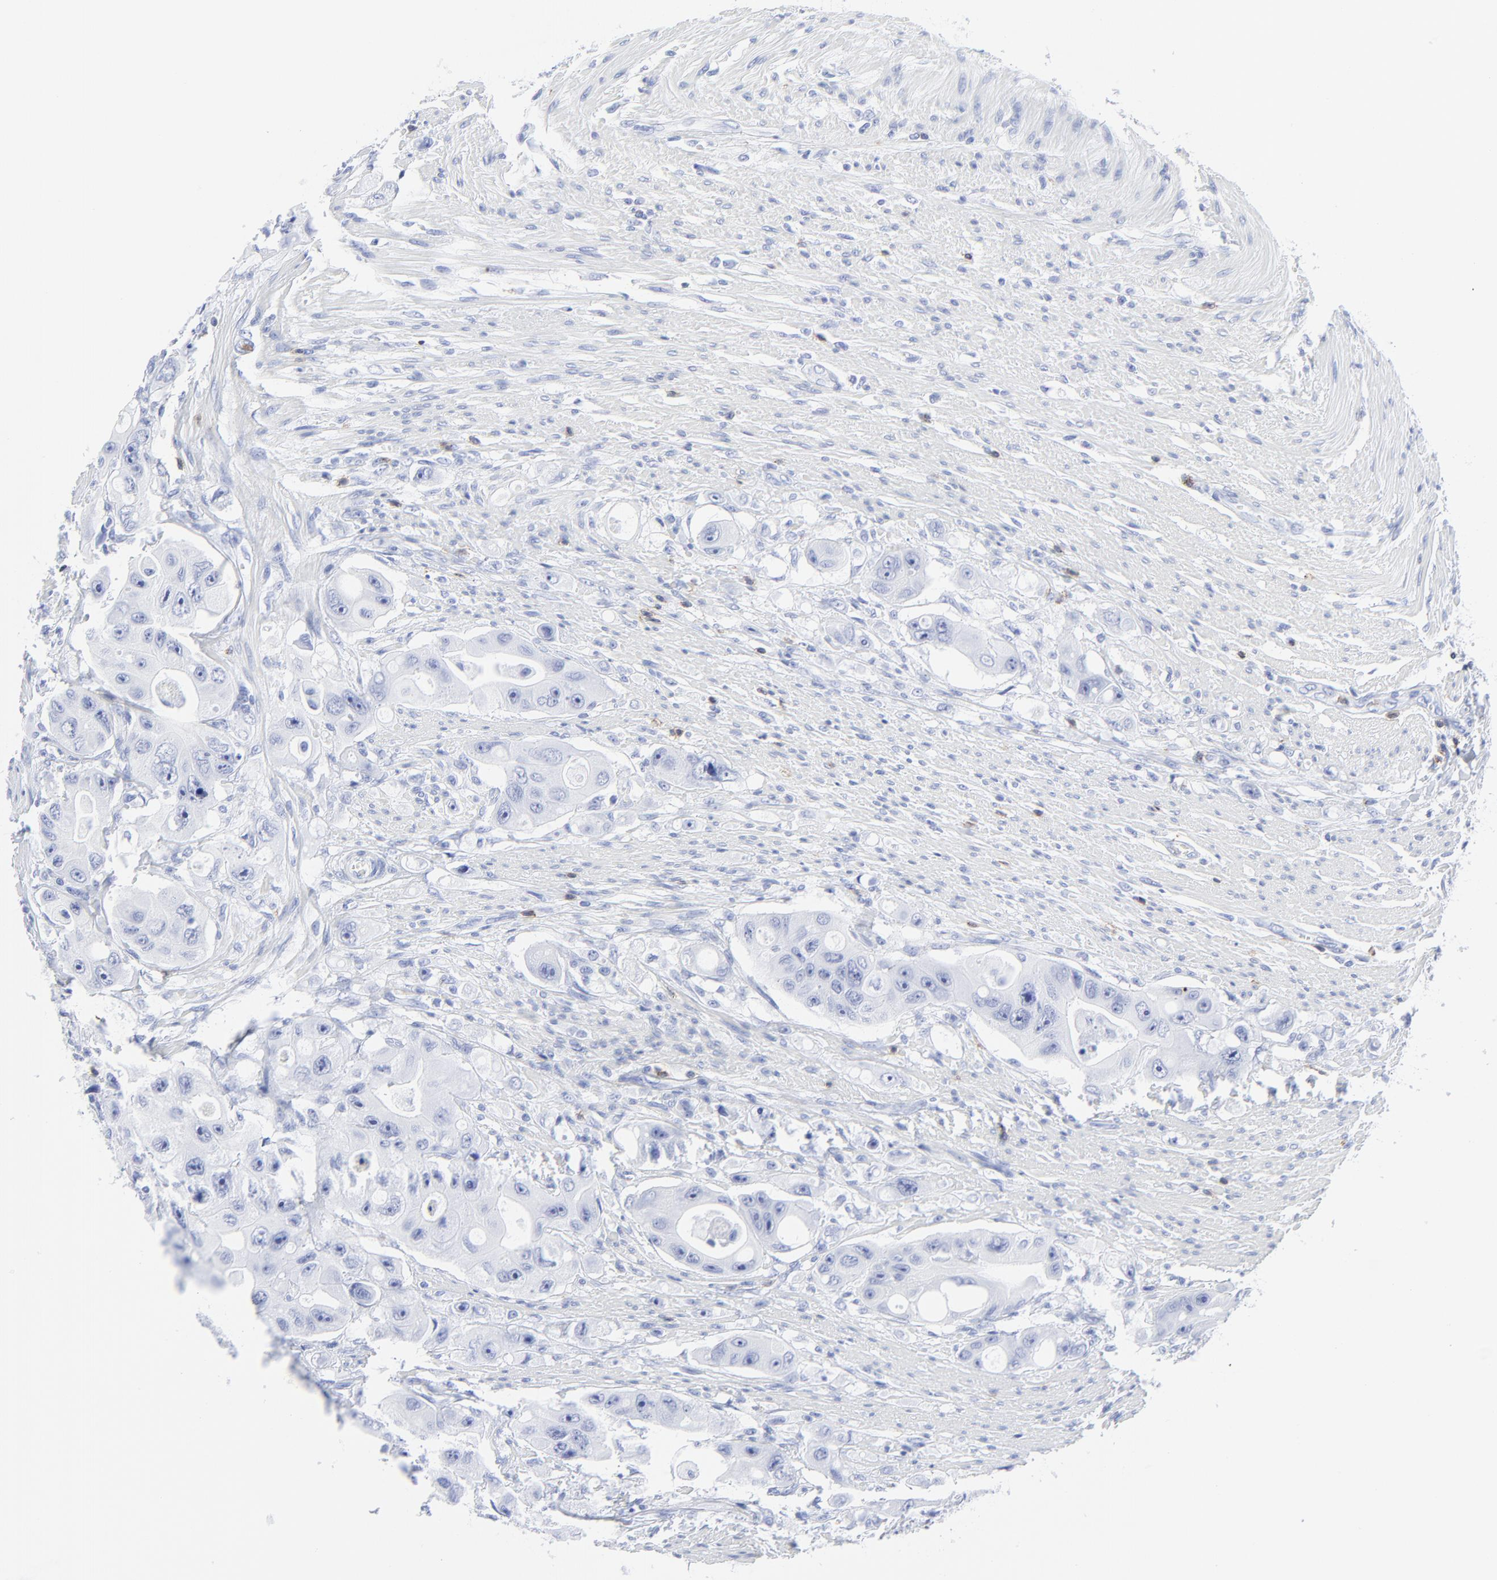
{"staining": {"intensity": "negative", "quantity": "none", "location": "none"}, "tissue": "colorectal cancer", "cell_type": "Tumor cells", "image_type": "cancer", "snomed": [{"axis": "morphology", "description": "Adenocarcinoma, NOS"}, {"axis": "topography", "description": "Colon"}], "caption": "Immunohistochemical staining of colorectal cancer displays no significant staining in tumor cells. The staining is performed using DAB brown chromogen with nuclei counter-stained in using hematoxylin.", "gene": "LCK", "patient": {"sex": "female", "age": 46}}